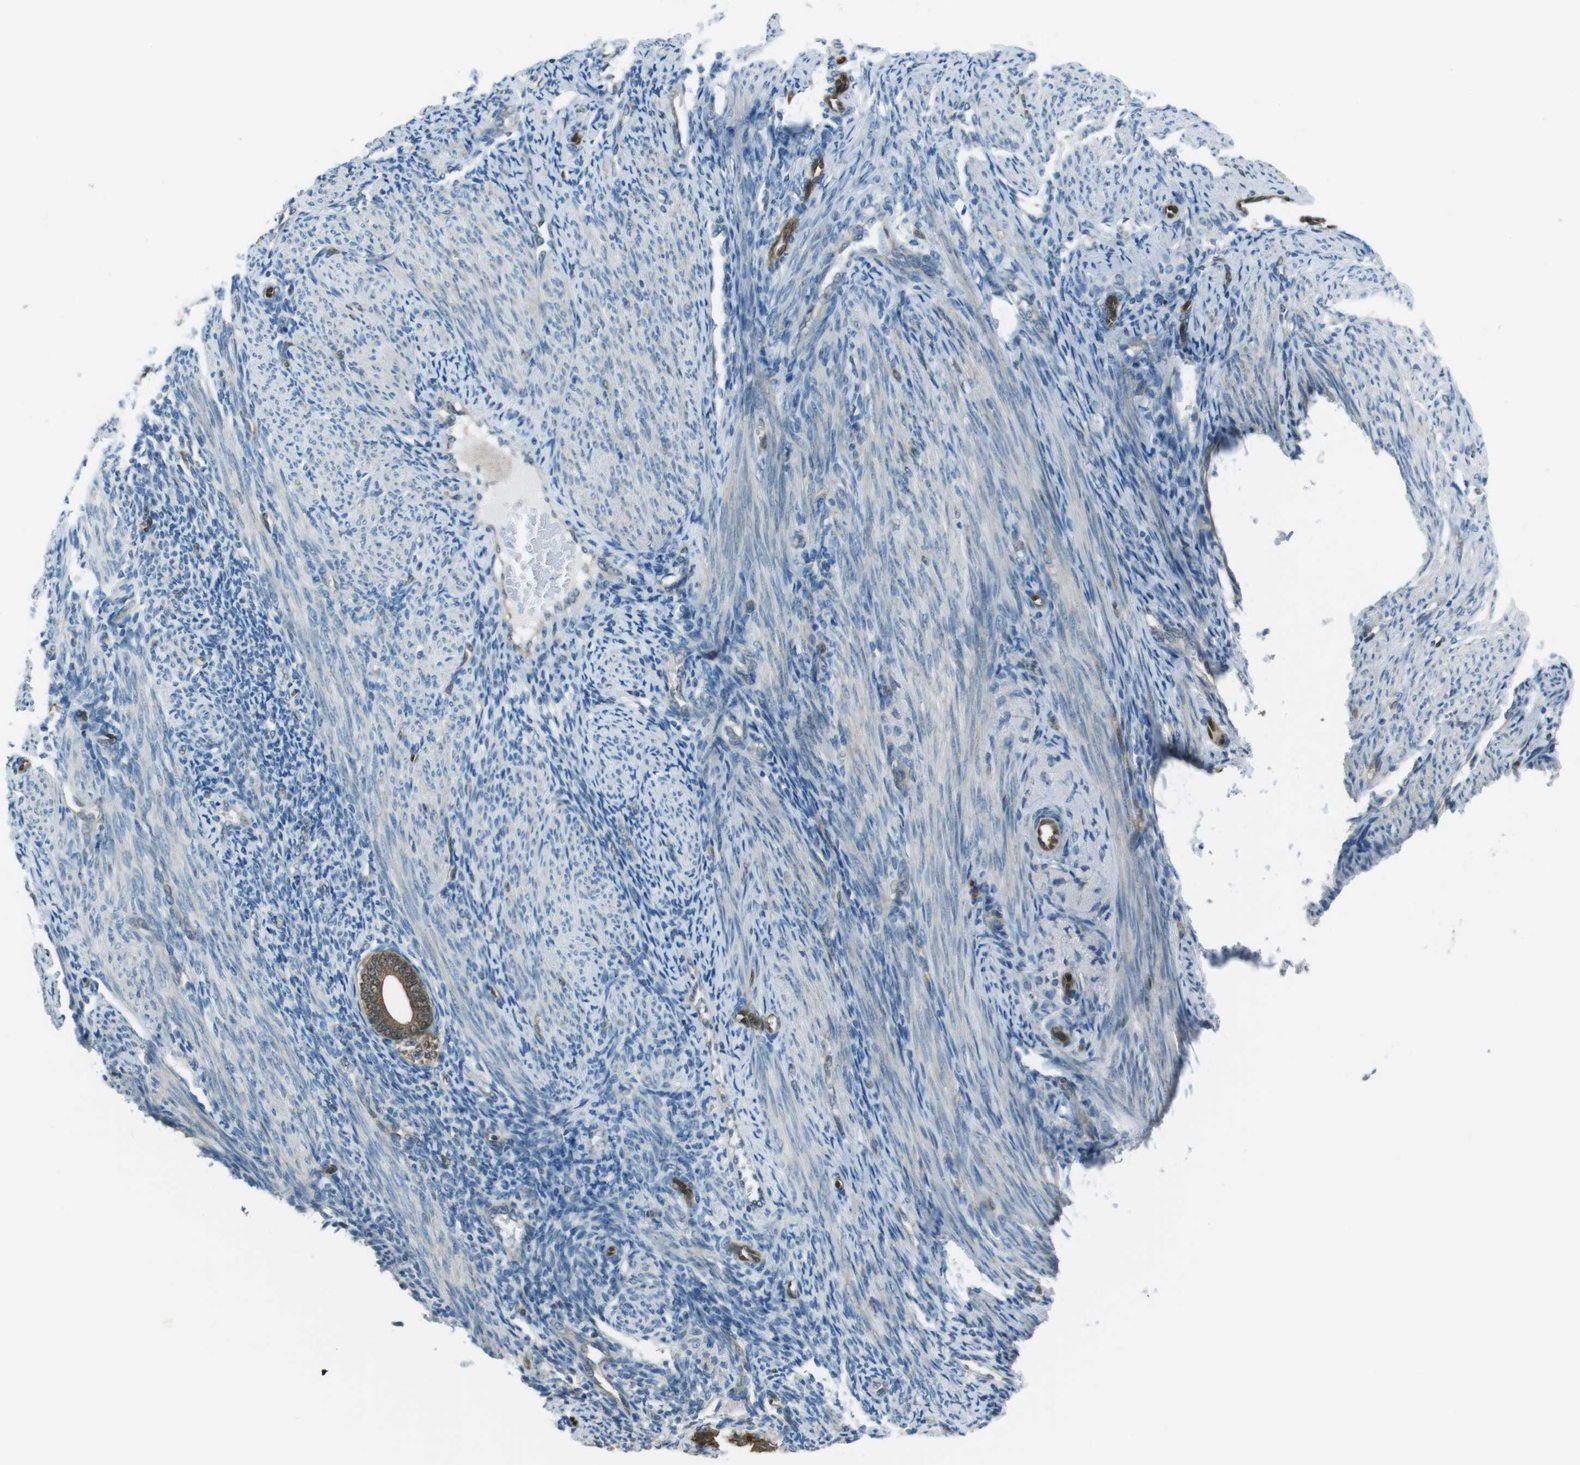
{"staining": {"intensity": "negative", "quantity": "none", "location": "none"}, "tissue": "endometrium", "cell_type": "Cells in endometrial stroma", "image_type": "normal", "snomed": [{"axis": "morphology", "description": "Normal tissue, NOS"}, {"axis": "topography", "description": "Uterus"}, {"axis": "topography", "description": "Endometrium"}], "caption": "This is a photomicrograph of IHC staining of normal endometrium, which shows no expression in cells in endometrial stroma. (Immunohistochemistry (ihc), brightfield microscopy, high magnification).", "gene": "MFAP3", "patient": {"sex": "female", "age": 33}}